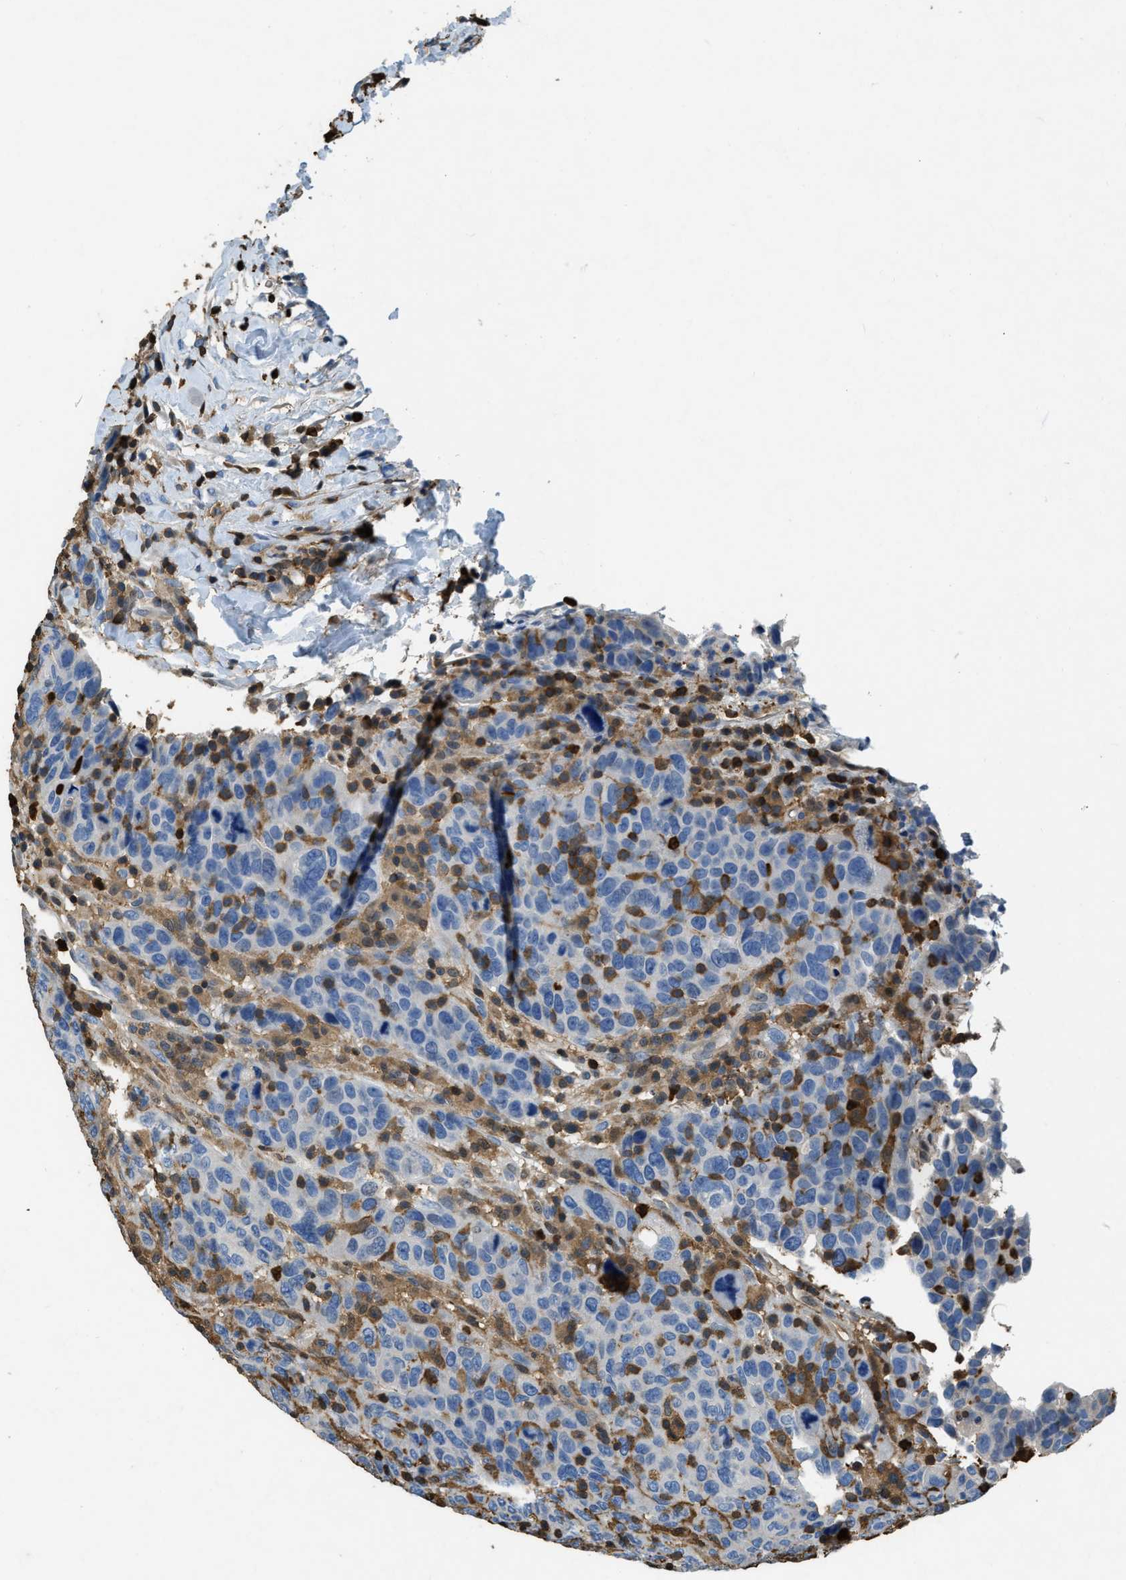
{"staining": {"intensity": "negative", "quantity": "none", "location": "none"}, "tissue": "breast cancer", "cell_type": "Tumor cells", "image_type": "cancer", "snomed": [{"axis": "morphology", "description": "Duct carcinoma"}, {"axis": "topography", "description": "Breast"}], "caption": "Immunohistochemical staining of breast cancer reveals no significant positivity in tumor cells.", "gene": "ARHGDIB", "patient": {"sex": "female", "age": 37}}